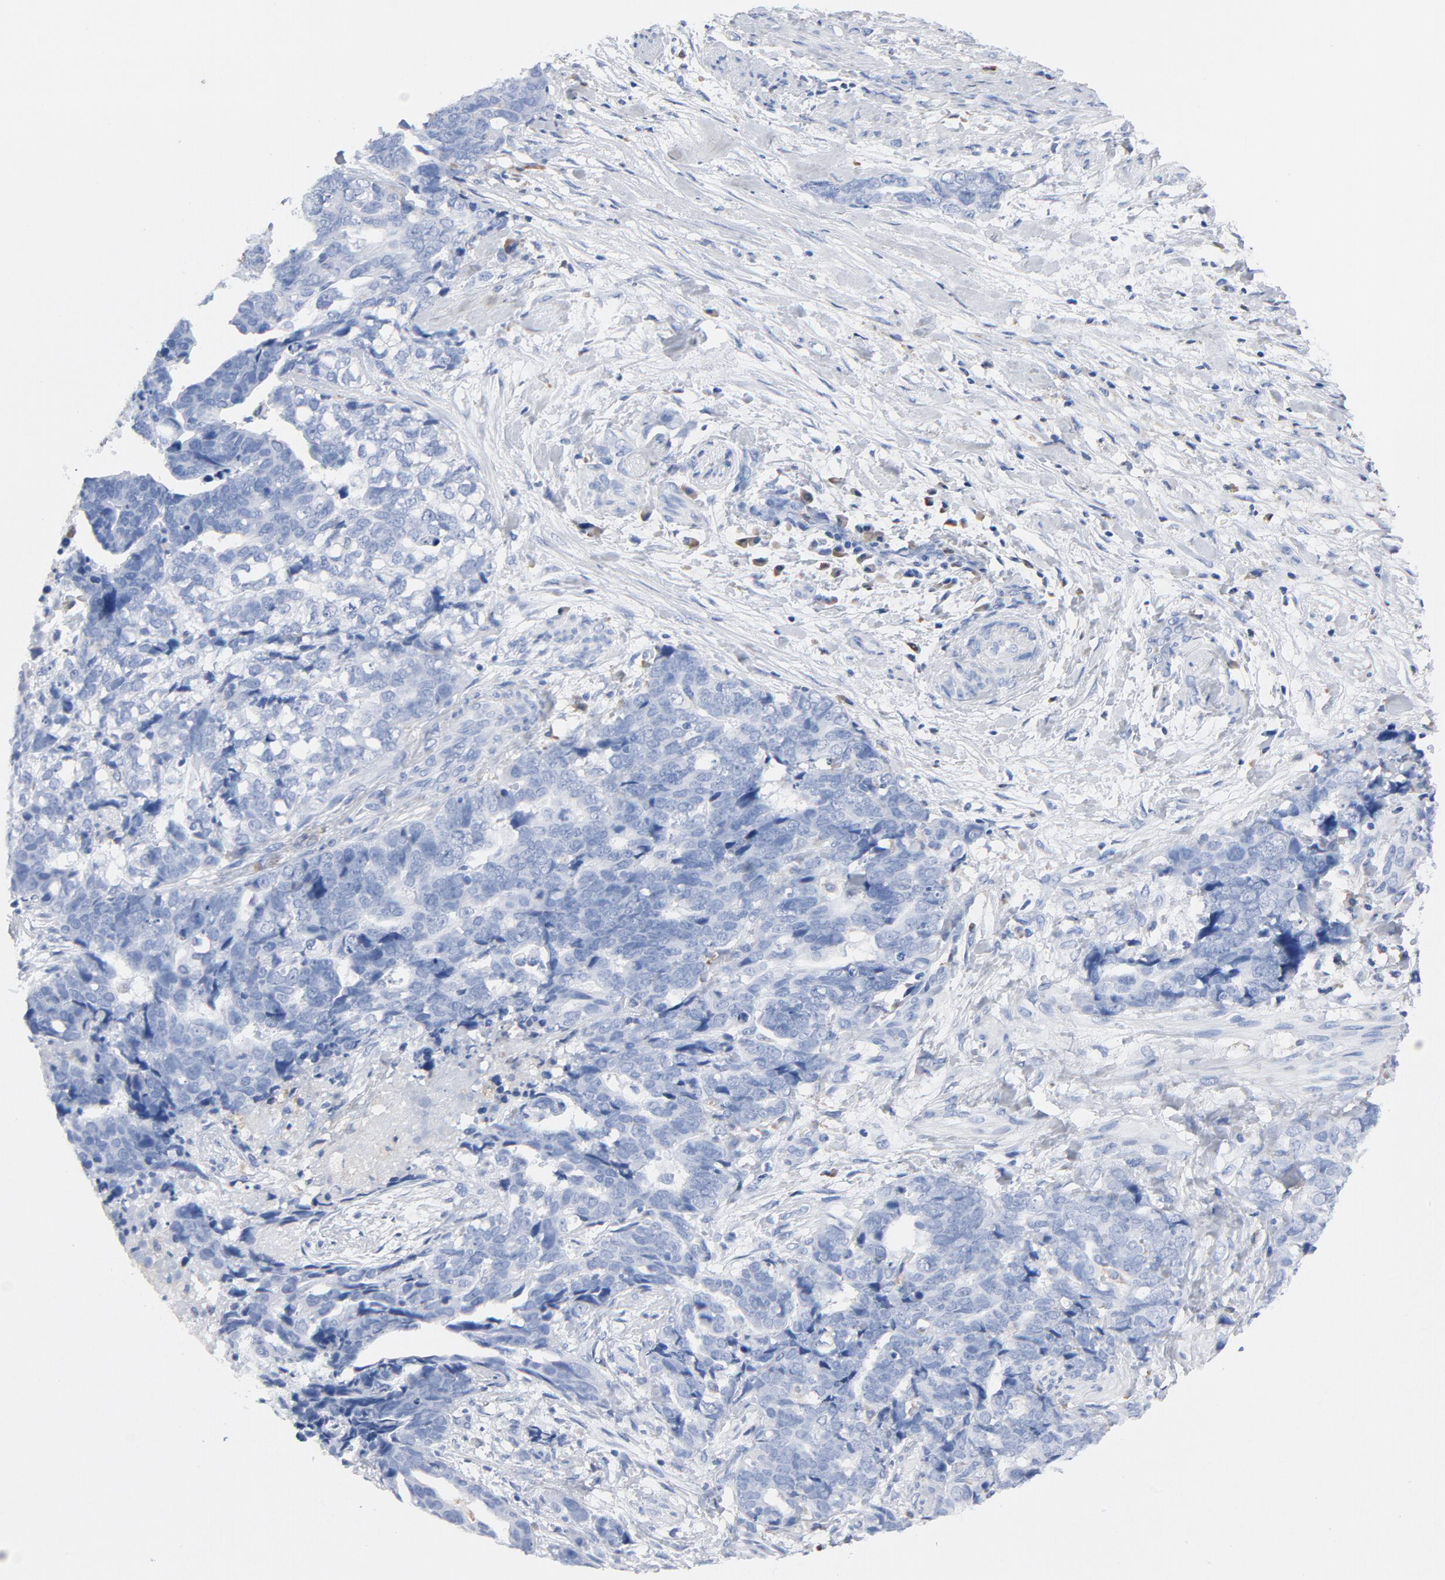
{"staining": {"intensity": "negative", "quantity": "none", "location": "none"}, "tissue": "ovarian cancer", "cell_type": "Tumor cells", "image_type": "cancer", "snomed": [{"axis": "morphology", "description": "Normal tissue, NOS"}, {"axis": "morphology", "description": "Cystadenocarcinoma, serous, NOS"}, {"axis": "topography", "description": "Fallopian tube"}, {"axis": "topography", "description": "Ovary"}], "caption": "Immunohistochemistry (IHC) image of neoplastic tissue: ovarian cancer (serous cystadenocarcinoma) stained with DAB (3,3'-diaminobenzidine) reveals no significant protein expression in tumor cells.", "gene": "NCF1", "patient": {"sex": "female", "age": 56}}